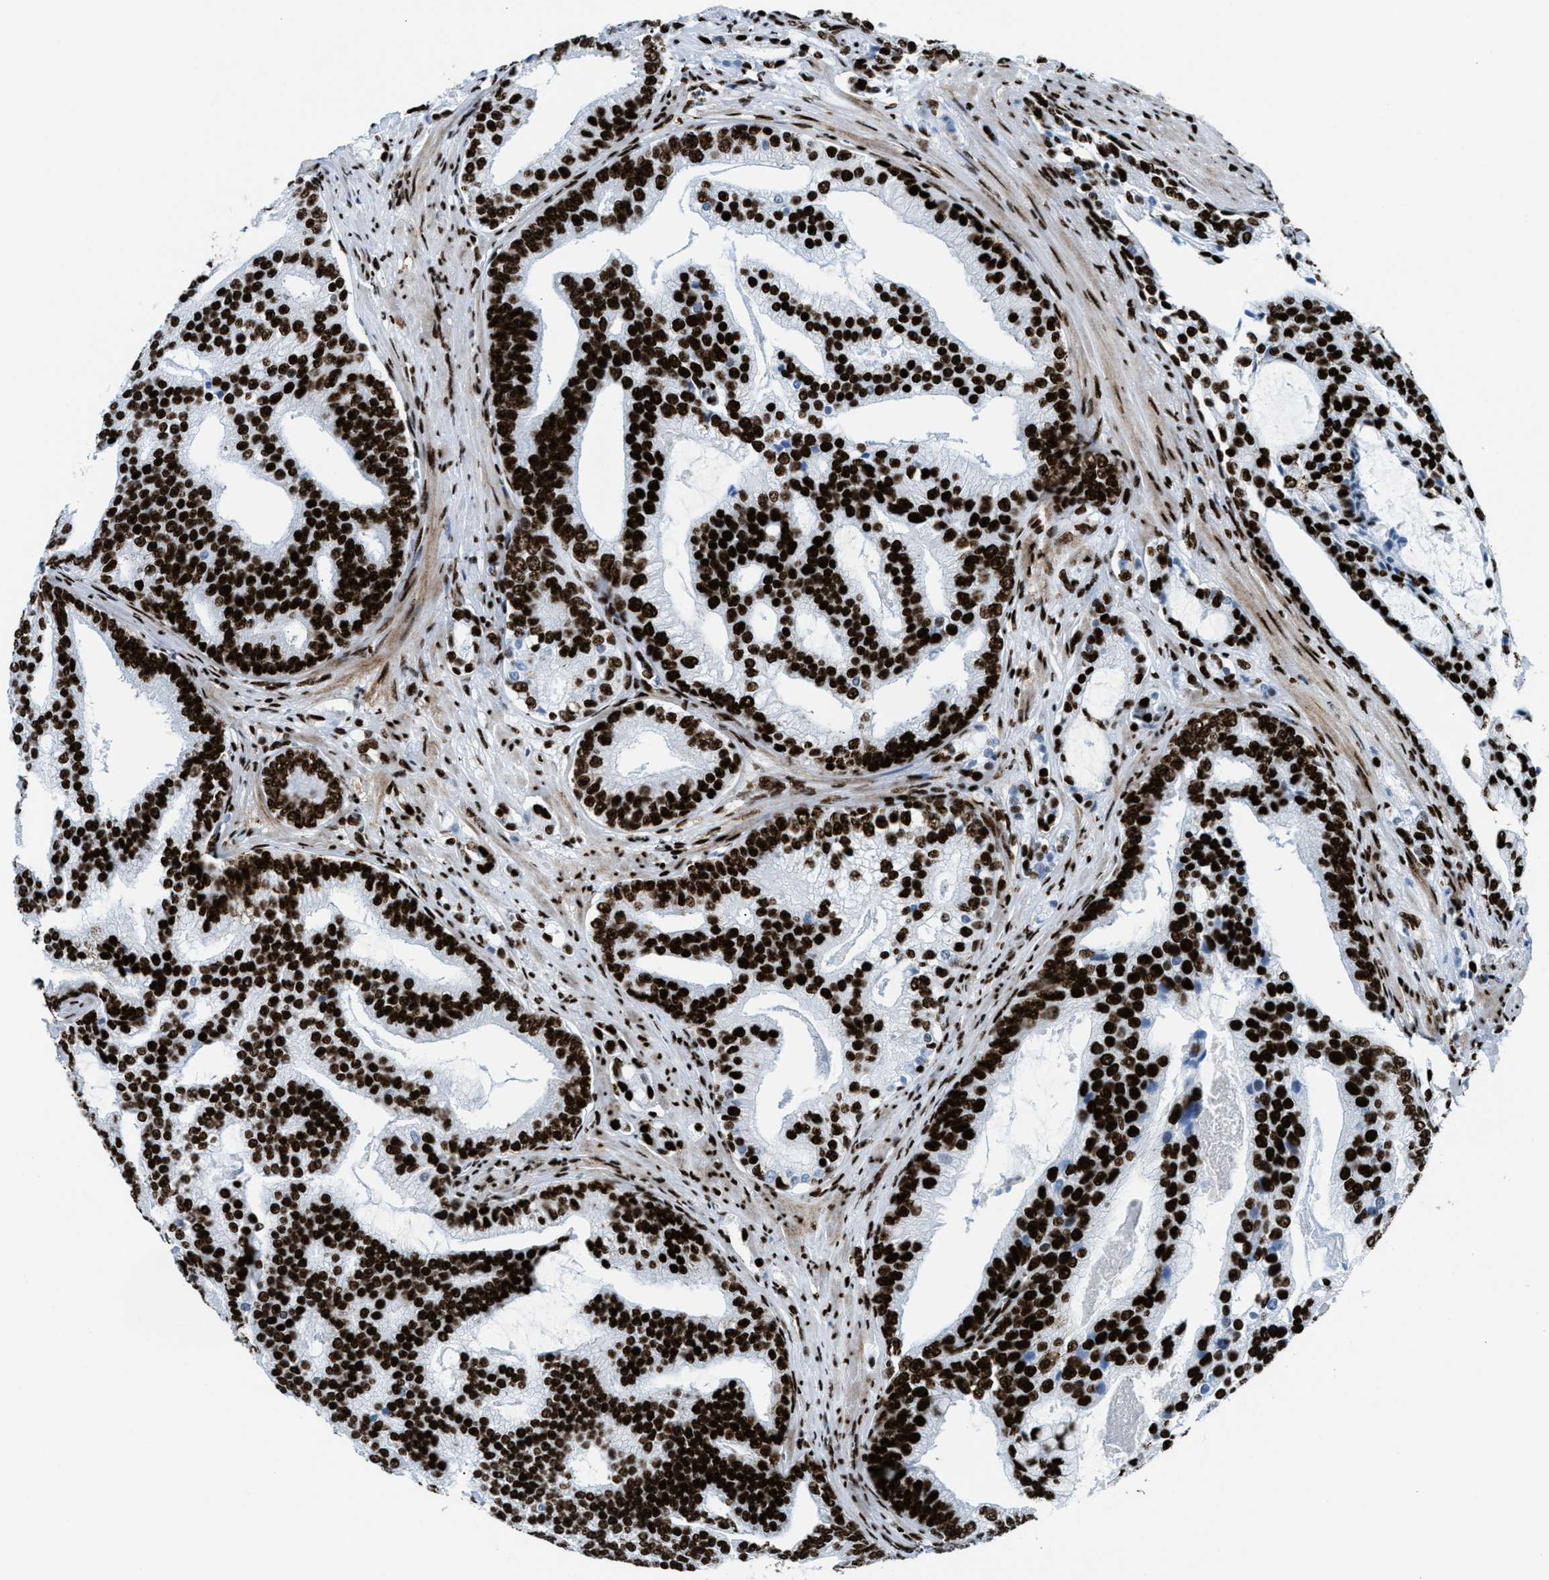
{"staining": {"intensity": "strong", "quantity": ">75%", "location": "nuclear"}, "tissue": "prostate cancer", "cell_type": "Tumor cells", "image_type": "cancer", "snomed": [{"axis": "morphology", "description": "Adenocarcinoma, Low grade"}, {"axis": "topography", "description": "Prostate"}], "caption": "This histopathology image shows prostate cancer (adenocarcinoma (low-grade)) stained with immunohistochemistry (IHC) to label a protein in brown. The nuclear of tumor cells show strong positivity for the protein. Nuclei are counter-stained blue.", "gene": "NONO", "patient": {"sex": "male", "age": 58}}